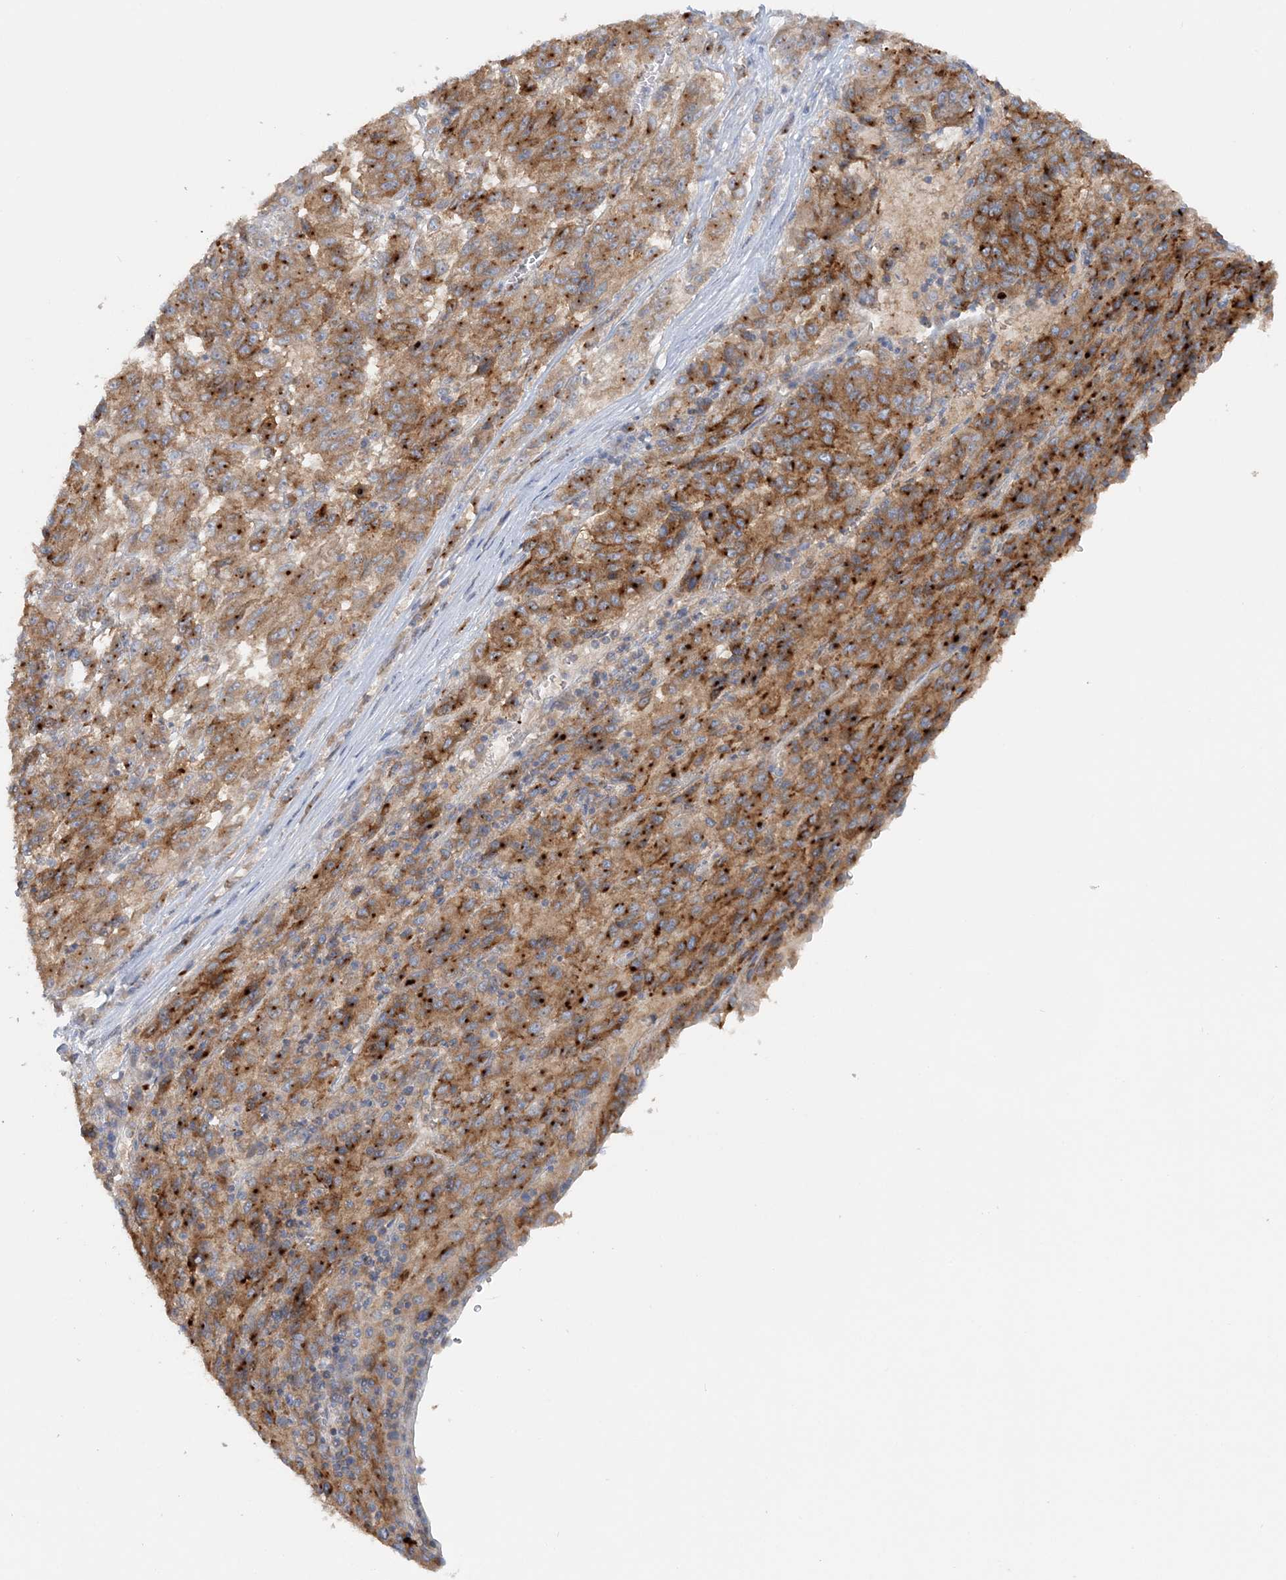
{"staining": {"intensity": "moderate", "quantity": ">75%", "location": "cytoplasmic/membranous"}, "tissue": "melanoma", "cell_type": "Tumor cells", "image_type": "cancer", "snomed": [{"axis": "morphology", "description": "Malignant melanoma, Metastatic site"}, {"axis": "topography", "description": "Lung"}], "caption": "A histopathology image of malignant melanoma (metastatic site) stained for a protein shows moderate cytoplasmic/membranous brown staining in tumor cells.", "gene": "TBC1D5", "patient": {"sex": "male", "age": 64}}